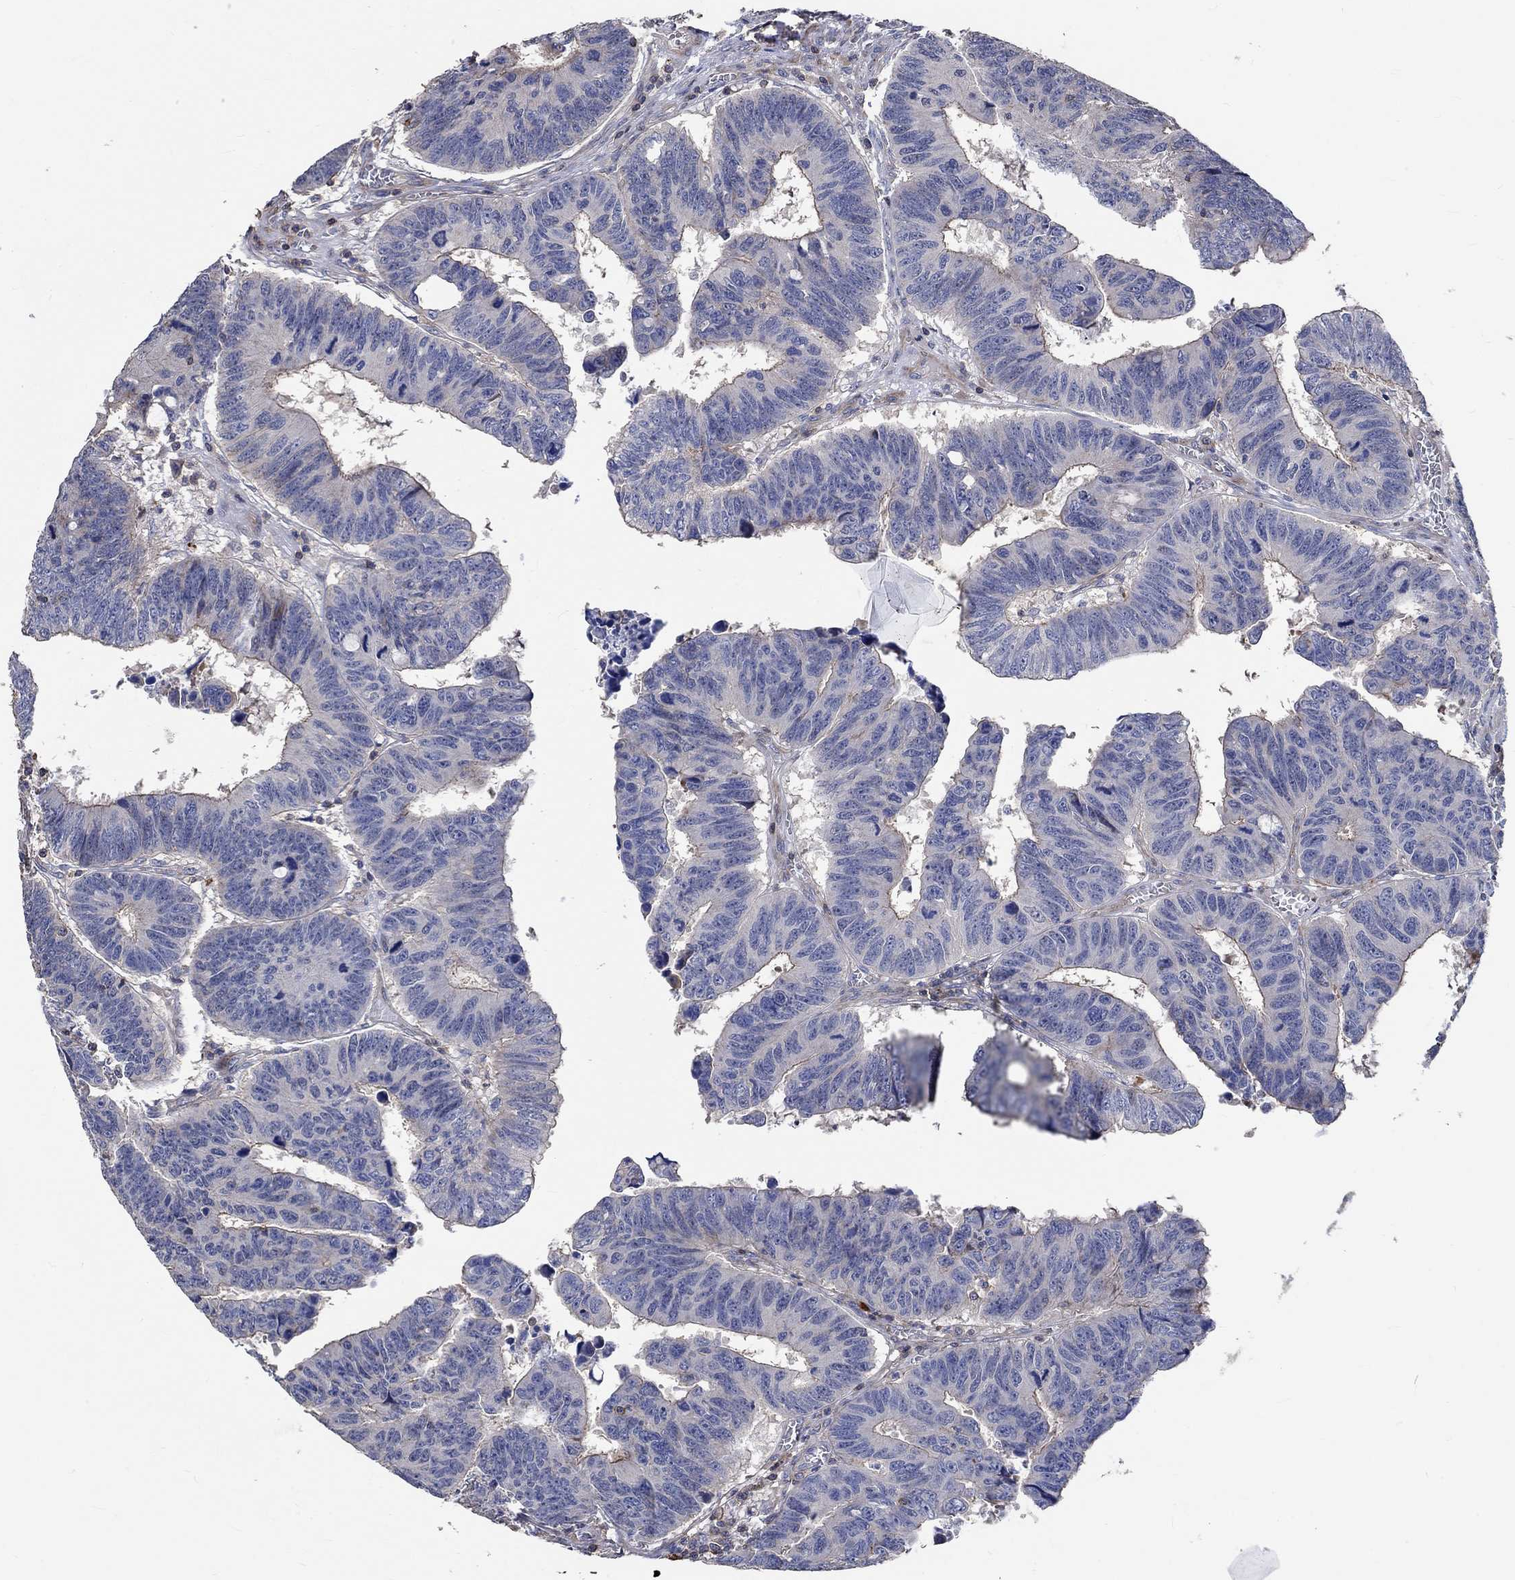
{"staining": {"intensity": "negative", "quantity": "none", "location": "none"}, "tissue": "colorectal cancer", "cell_type": "Tumor cells", "image_type": "cancer", "snomed": [{"axis": "morphology", "description": "Adenocarcinoma, NOS"}, {"axis": "topography", "description": "Appendix"}, {"axis": "topography", "description": "Colon"}, {"axis": "topography", "description": "Cecum"}, {"axis": "topography", "description": "Colon asc"}], "caption": "Tumor cells are negative for brown protein staining in colorectal cancer (adenocarcinoma).", "gene": "TNFAIP8L3", "patient": {"sex": "female", "age": 85}}